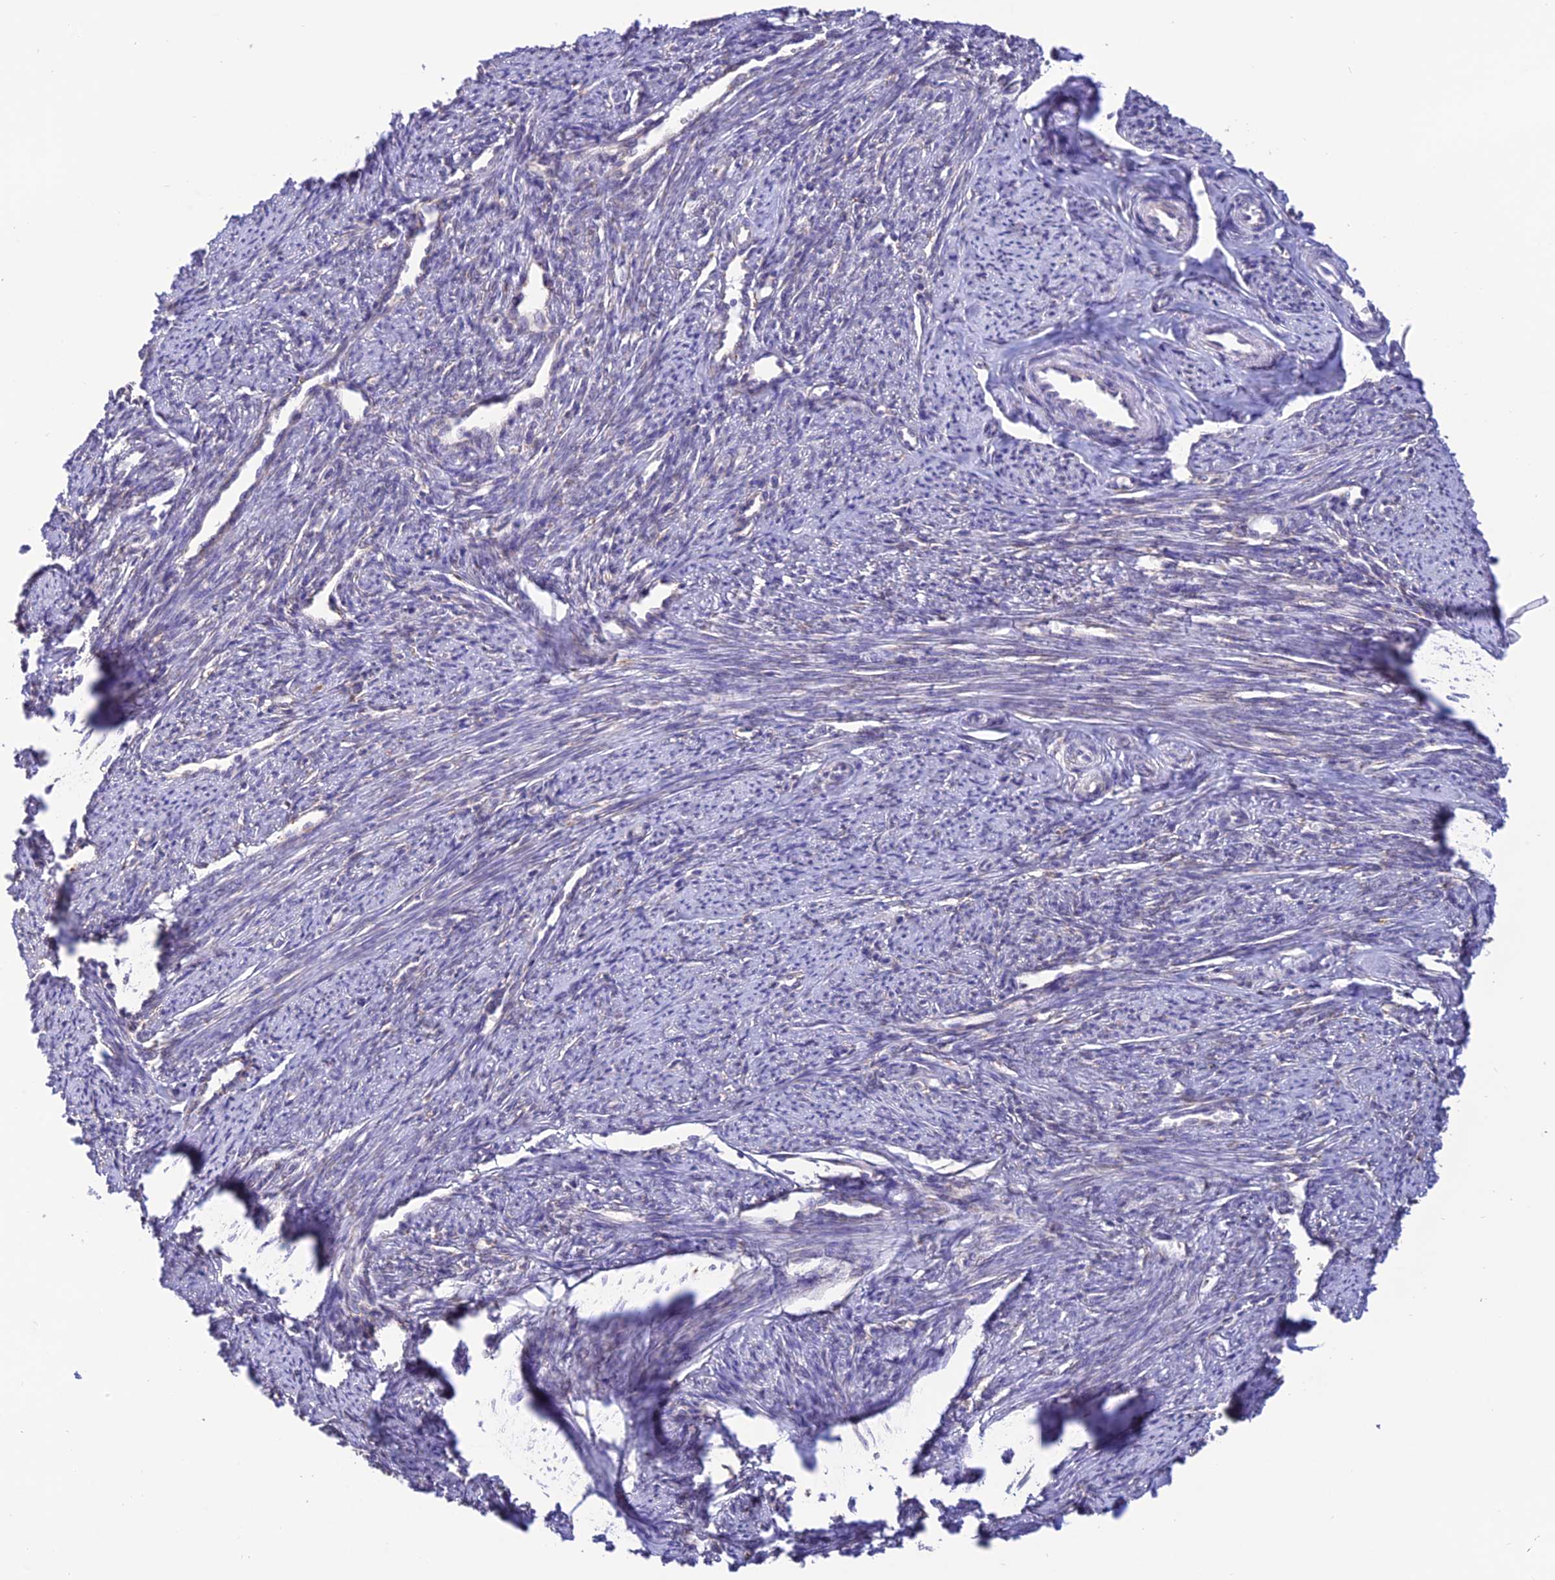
{"staining": {"intensity": "negative", "quantity": "none", "location": "none"}, "tissue": "smooth muscle", "cell_type": "Smooth muscle cells", "image_type": "normal", "snomed": [{"axis": "morphology", "description": "Normal tissue, NOS"}, {"axis": "topography", "description": "Smooth muscle"}, {"axis": "topography", "description": "Uterus"}], "caption": "This is an immunohistochemistry (IHC) image of unremarkable human smooth muscle. There is no positivity in smooth muscle cells.", "gene": "ENSG00000255439", "patient": {"sex": "female", "age": 59}}